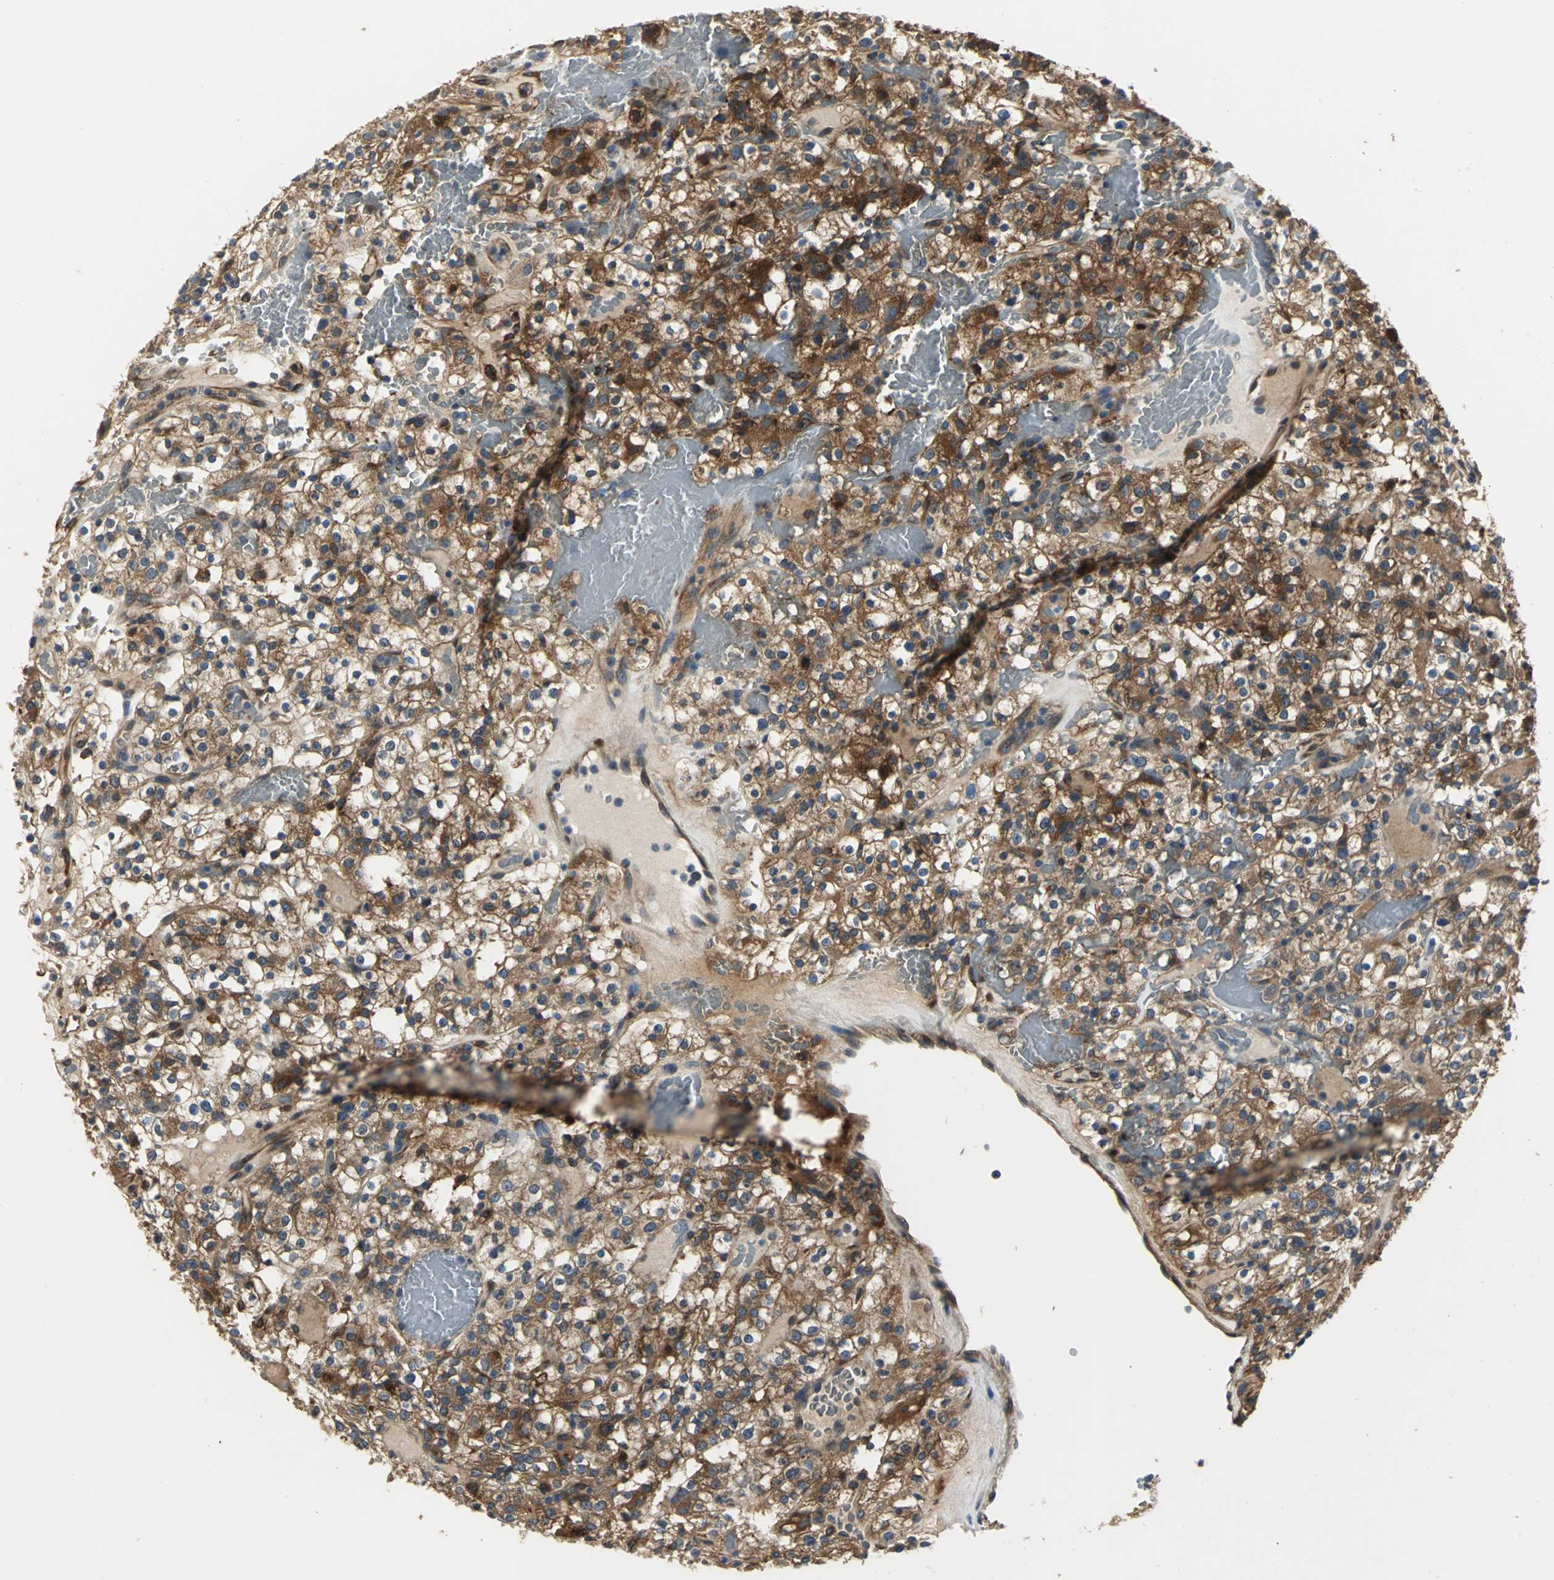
{"staining": {"intensity": "strong", "quantity": ">75%", "location": "cytoplasmic/membranous"}, "tissue": "renal cancer", "cell_type": "Tumor cells", "image_type": "cancer", "snomed": [{"axis": "morphology", "description": "Normal tissue, NOS"}, {"axis": "morphology", "description": "Adenocarcinoma, NOS"}, {"axis": "topography", "description": "Kidney"}], "caption": "Immunohistochemical staining of renal cancer exhibits high levels of strong cytoplasmic/membranous positivity in approximately >75% of tumor cells.", "gene": "CHRNB1", "patient": {"sex": "female", "age": 72}}